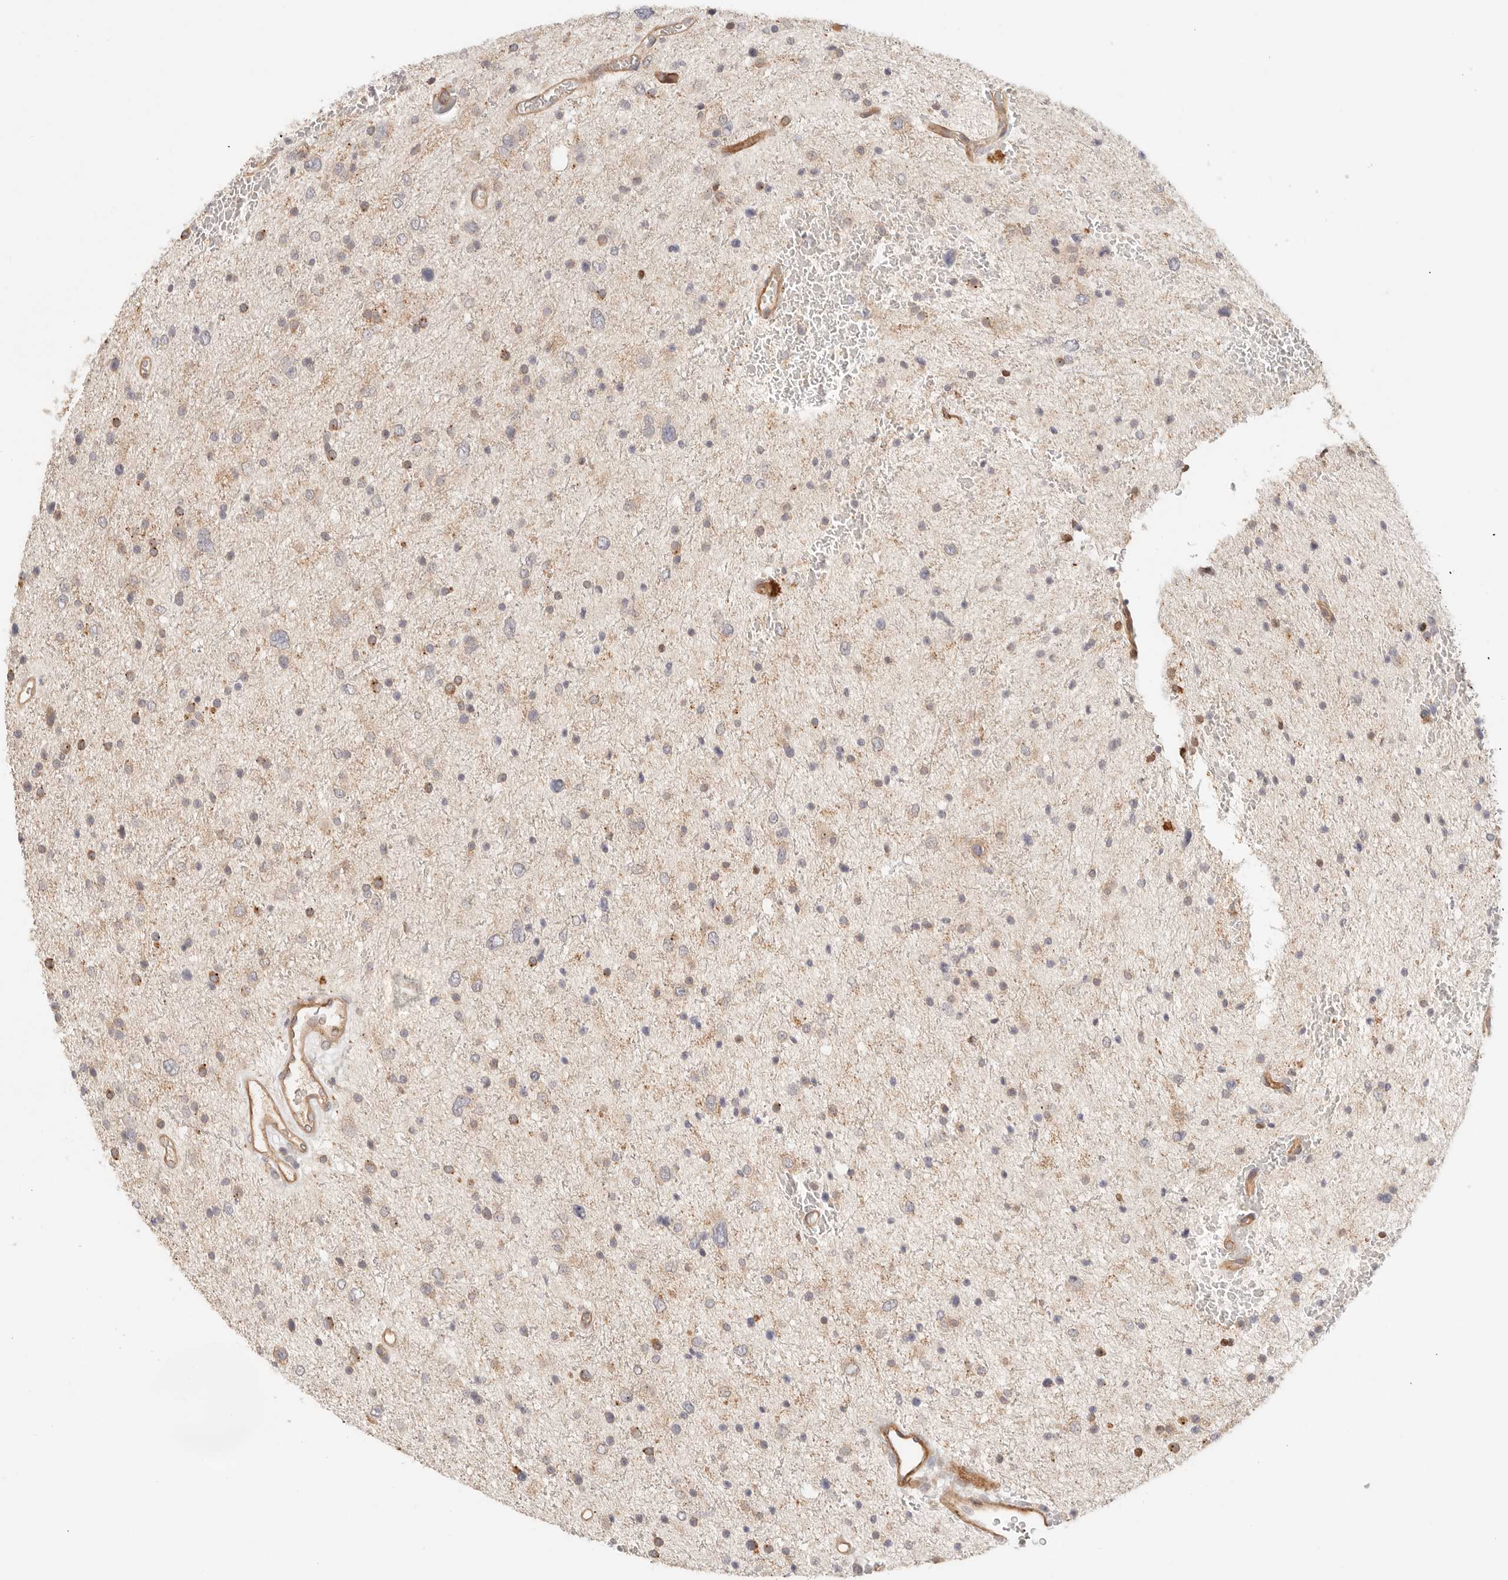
{"staining": {"intensity": "weak", "quantity": ">75%", "location": "cytoplasmic/membranous"}, "tissue": "glioma", "cell_type": "Tumor cells", "image_type": "cancer", "snomed": [{"axis": "morphology", "description": "Glioma, malignant, Low grade"}, {"axis": "topography", "description": "Brain"}], "caption": "IHC staining of malignant glioma (low-grade), which shows low levels of weak cytoplasmic/membranous staining in approximately >75% of tumor cells indicating weak cytoplasmic/membranous protein positivity. The staining was performed using DAB (brown) for protein detection and nuclei were counterstained in hematoxylin (blue).", "gene": "IL1R2", "patient": {"sex": "female", "age": 37}}